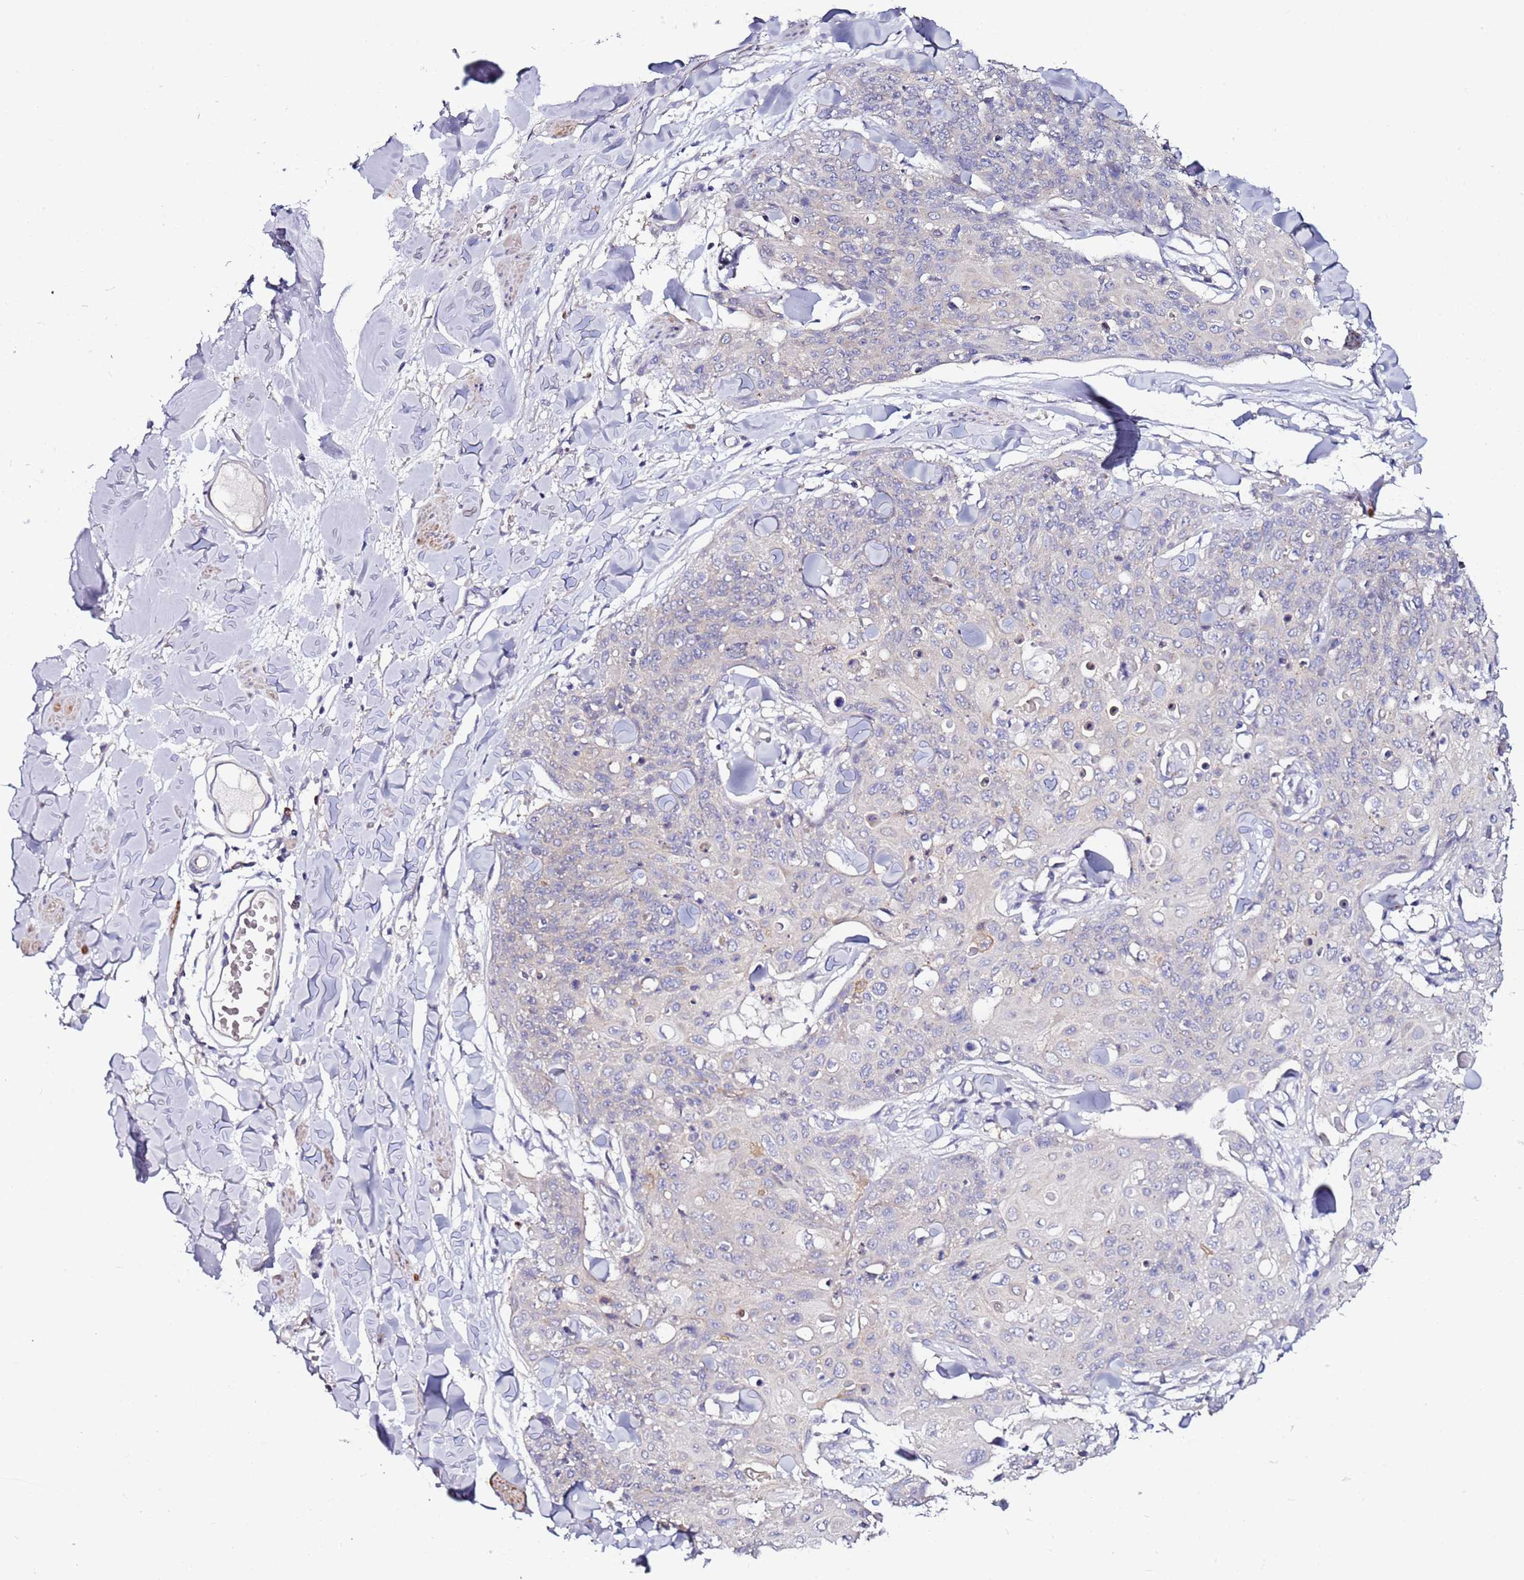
{"staining": {"intensity": "negative", "quantity": "none", "location": "none"}, "tissue": "skin cancer", "cell_type": "Tumor cells", "image_type": "cancer", "snomed": [{"axis": "morphology", "description": "Squamous cell carcinoma, NOS"}, {"axis": "topography", "description": "Skin"}, {"axis": "topography", "description": "Vulva"}], "caption": "The micrograph reveals no staining of tumor cells in squamous cell carcinoma (skin).", "gene": "SRRM5", "patient": {"sex": "female", "age": 85}}